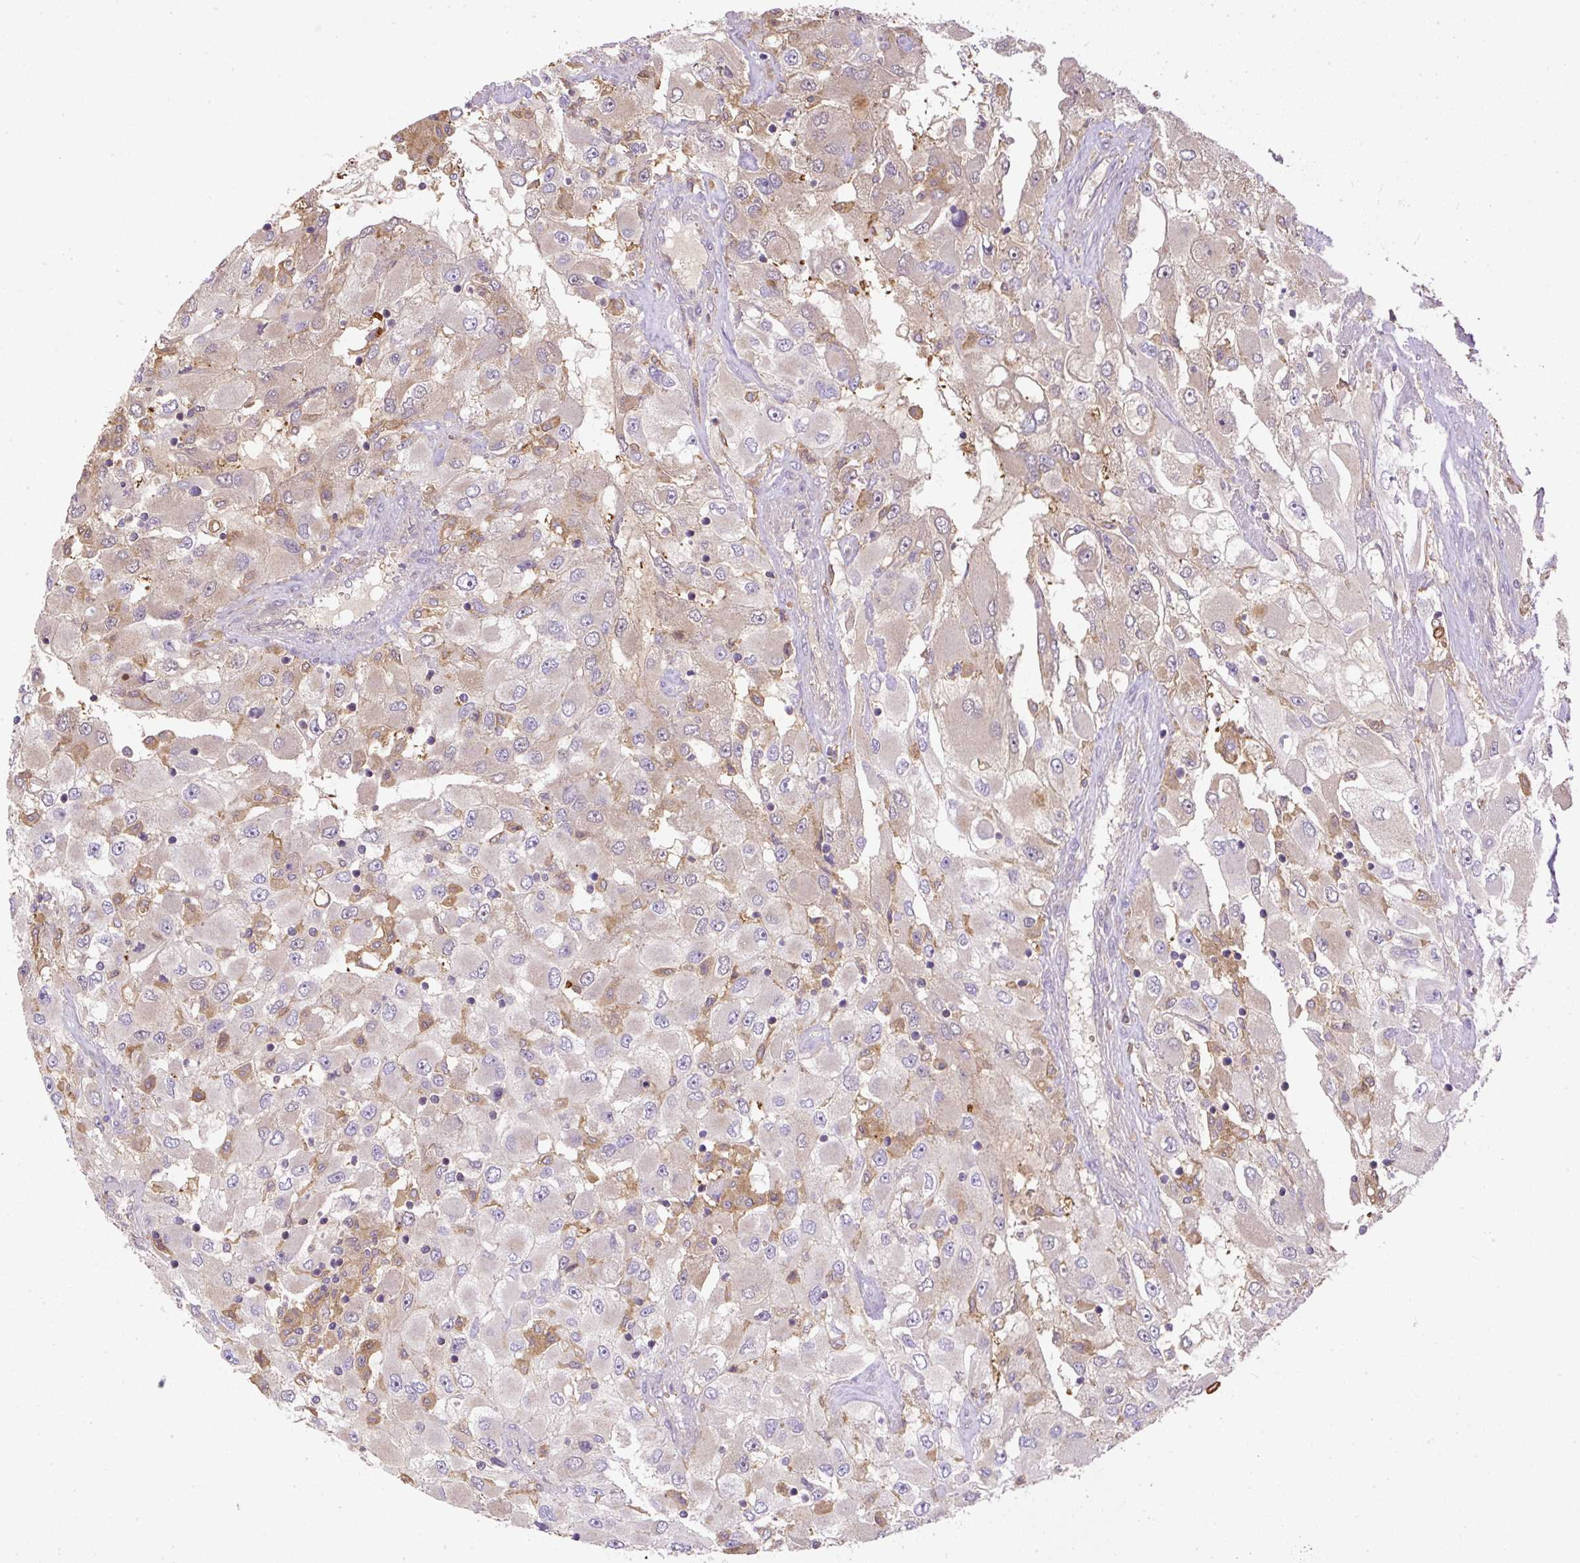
{"staining": {"intensity": "weak", "quantity": "<25%", "location": "cytoplasmic/membranous"}, "tissue": "renal cancer", "cell_type": "Tumor cells", "image_type": "cancer", "snomed": [{"axis": "morphology", "description": "Adenocarcinoma, NOS"}, {"axis": "topography", "description": "Kidney"}], "caption": "A high-resolution image shows IHC staining of renal adenocarcinoma, which exhibits no significant expression in tumor cells.", "gene": "DAPK1", "patient": {"sex": "female", "age": 52}}